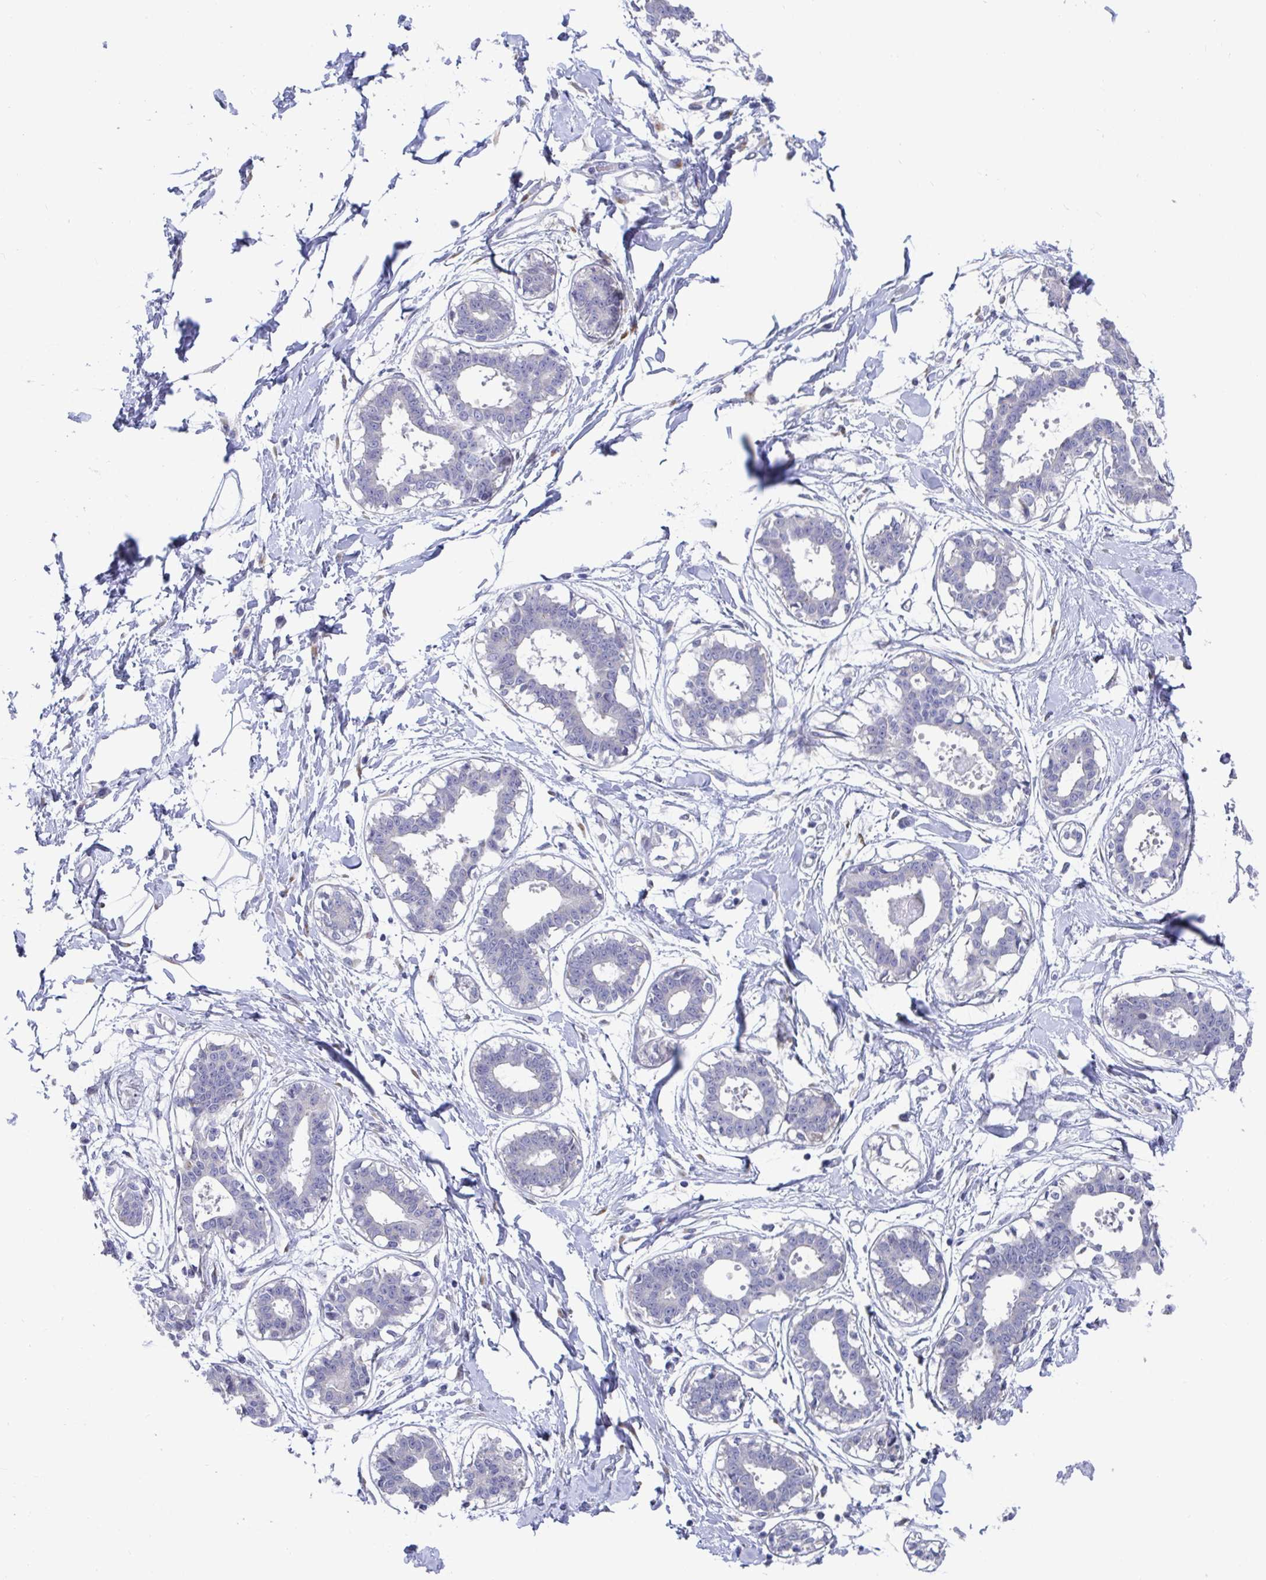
{"staining": {"intensity": "negative", "quantity": "none", "location": "none"}, "tissue": "breast", "cell_type": "Adipocytes", "image_type": "normal", "snomed": [{"axis": "morphology", "description": "Normal tissue, NOS"}, {"axis": "topography", "description": "Breast"}], "caption": "DAB immunohistochemical staining of normal human breast demonstrates no significant expression in adipocytes. The staining was performed using DAB (3,3'-diaminobenzidine) to visualize the protein expression in brown, while the nuclei were stained in blue with hematoxylin (Magnification: 20x).", "gene": "TAS2R39", "patient": {"sex": "female", "age": 45}}